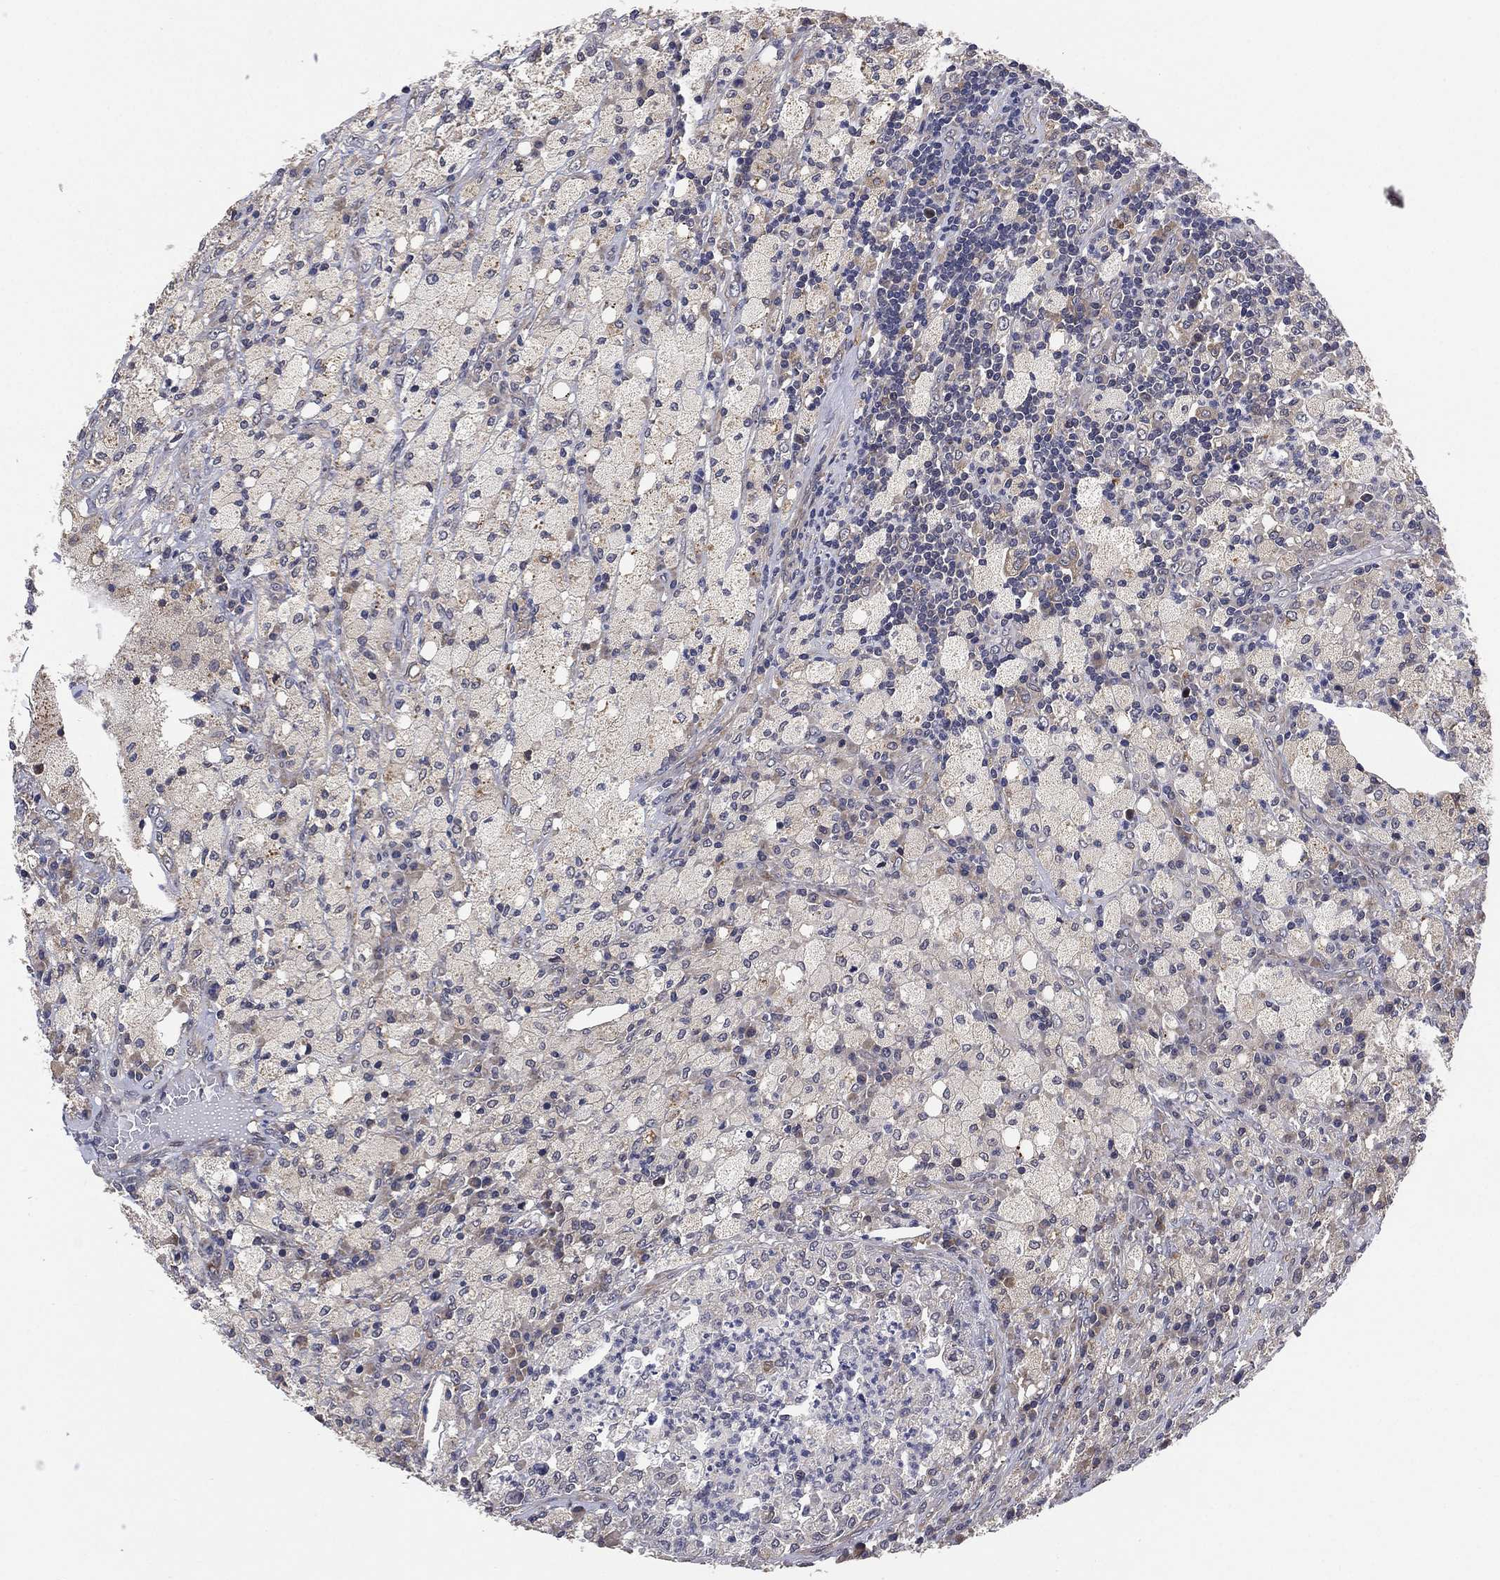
{"staining": {"intensity": "negative", "quantity": "none", "location": "none"}, "tissue": "testis cancer", "cell_type": "Tumor cells", "image_type": "cancer", "snomed": [{"axis": "morphology", "description": "Necrosis, NOS"}, {"axis": "morphology", "description": "Carcinoma, Embryonal, NOS"}, {"axis": "topography", "description": "Testis"}], "caption": "Testis cancer (embryonal carcinoma) was stained to show a protein in brown. There is no significant positivity in tumor cells.", "gene": "SELENOO", "patient": {"sex": "male", "age": 19}}